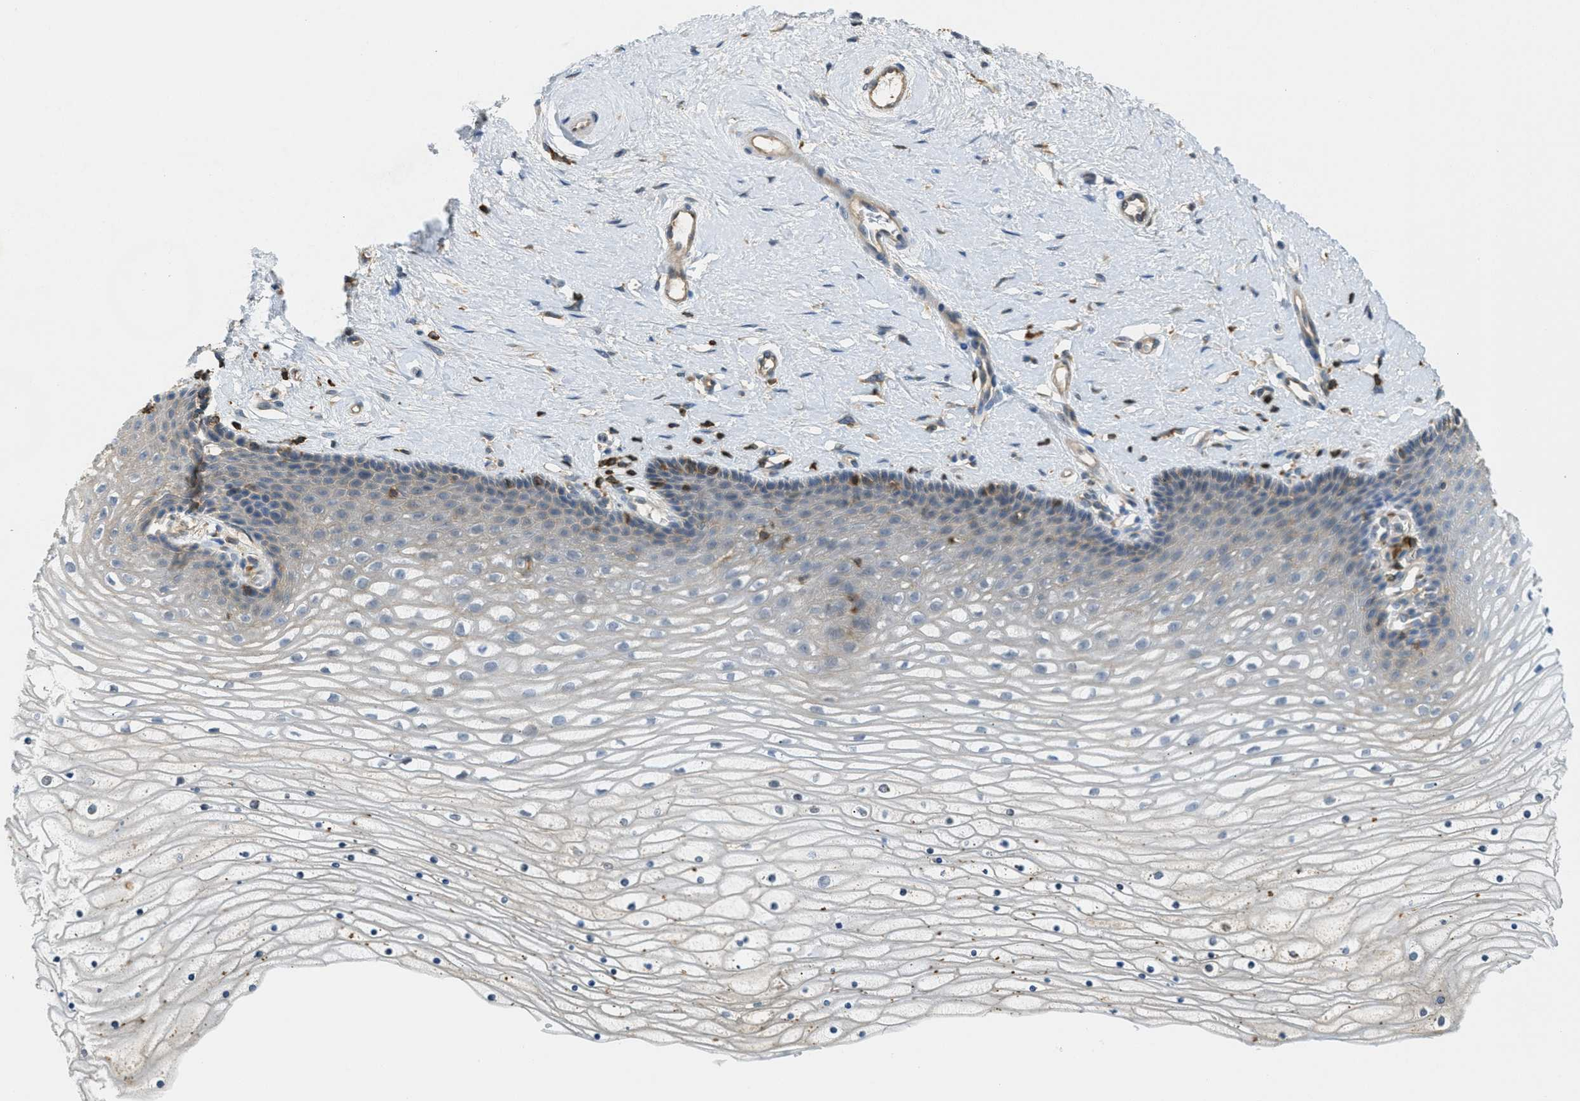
{"staining": {"intensity": "negative", "quantity": "none", "location": "none"}, "tissue": "cervix", "cell_type": "Glandular cells", "image_type": "normal", "snomed": [{"axis": "morphology", "description": "Normal tissue, NOS"}, {"axis": "topography", "description": "Cervix"}], "caption": "This is a image of immunohistochemistry (IHC) staining of unremarkable cervix, which shows no expression in glandular cells.", "gene": "GRIK2", "patient": {"sex": "female", "age": 39}}